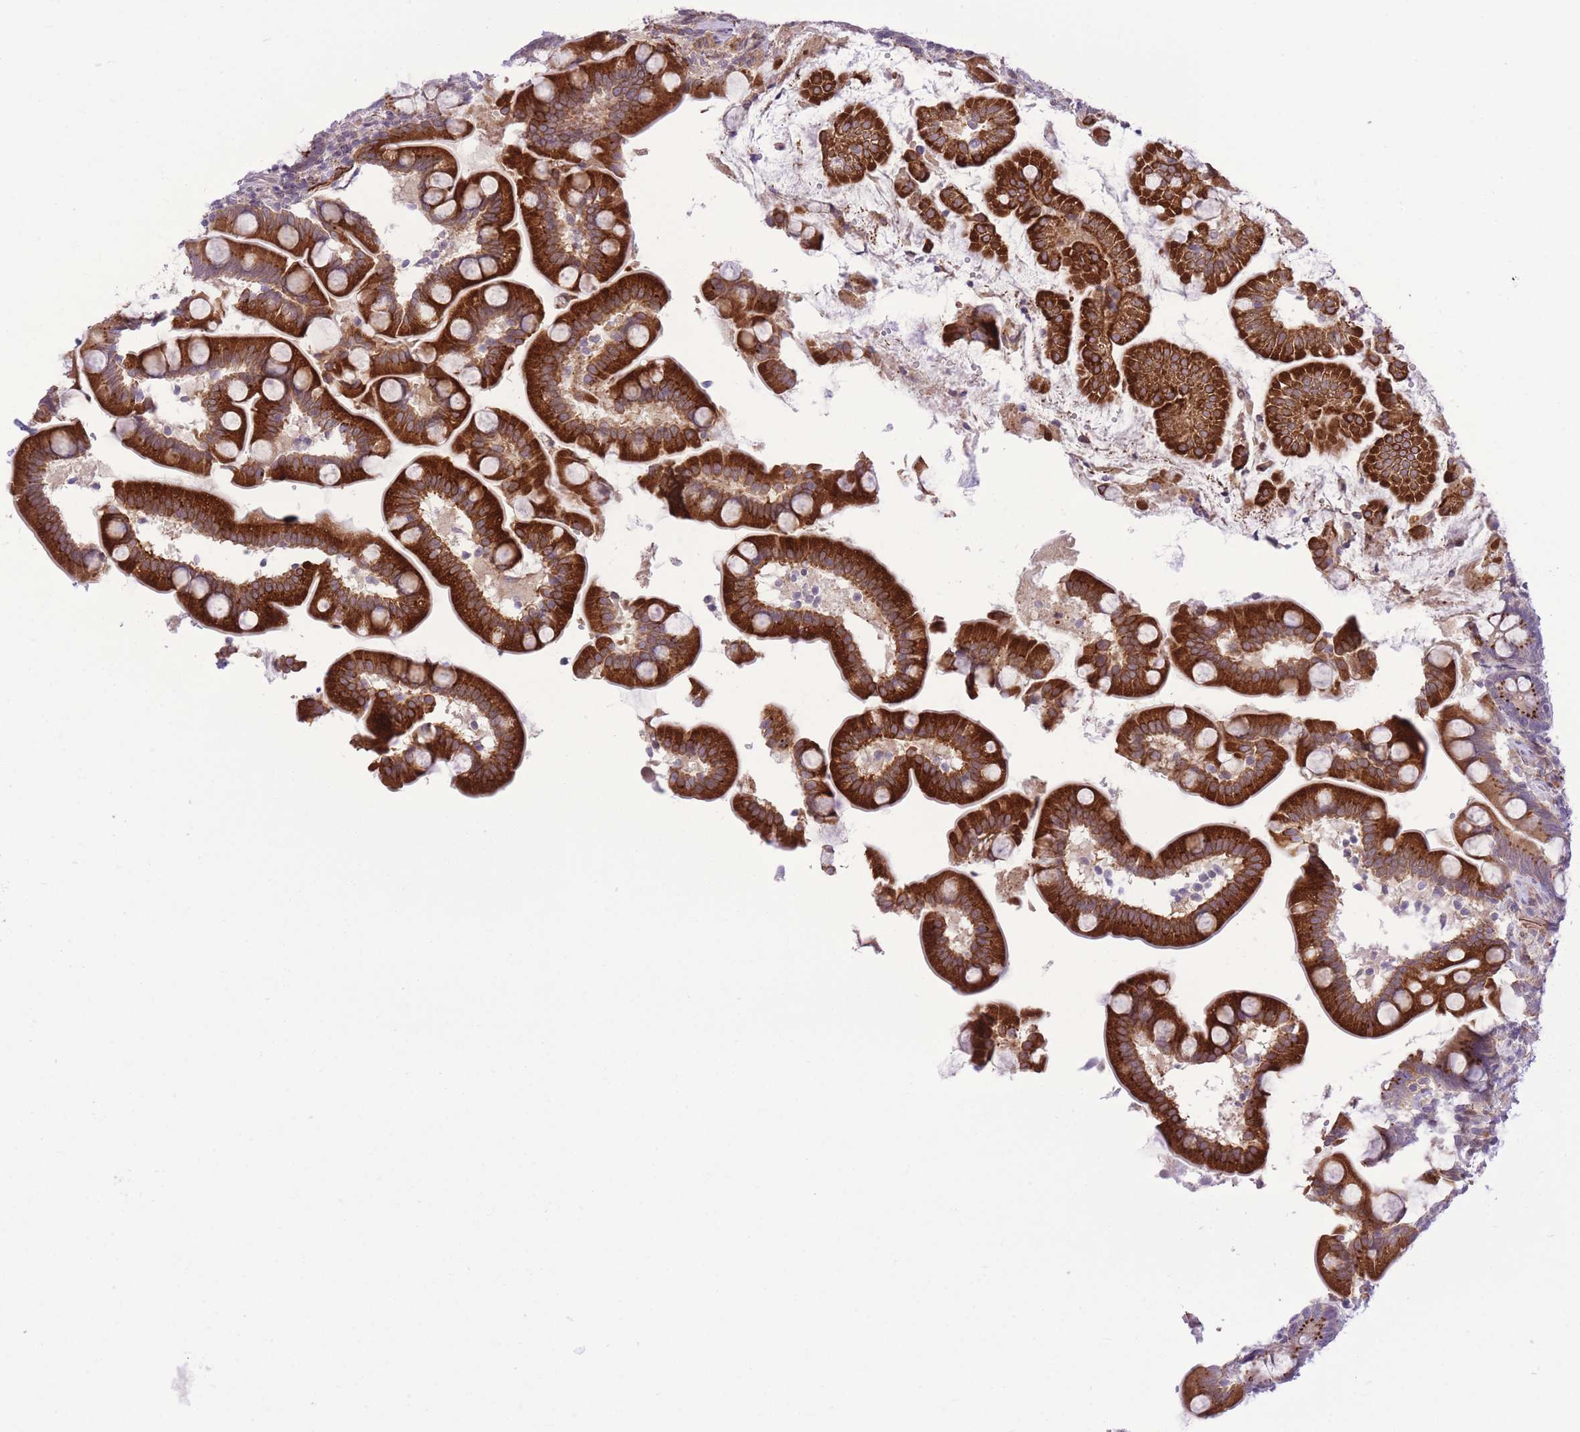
{"staining": {"intensity": "strong", "quantity": ">75%", "location": "cytoplasmic/membranous"}, "tissue": "small intestine", "cell_type": "Glandular cells", "image_type": "normal", "snomed": [{"axis": "morphology", "description": "Normal tissue, NOS"}, {"axis": "topography", "description": "Small intestine"}], "caption": "The immunohistochemical stain shows strong cytoplasmic/membranous staining in glandular cells of unremarkable small intestine.", "gene": "ZBED5", "patient": {"sex": "female", "age": 64}}